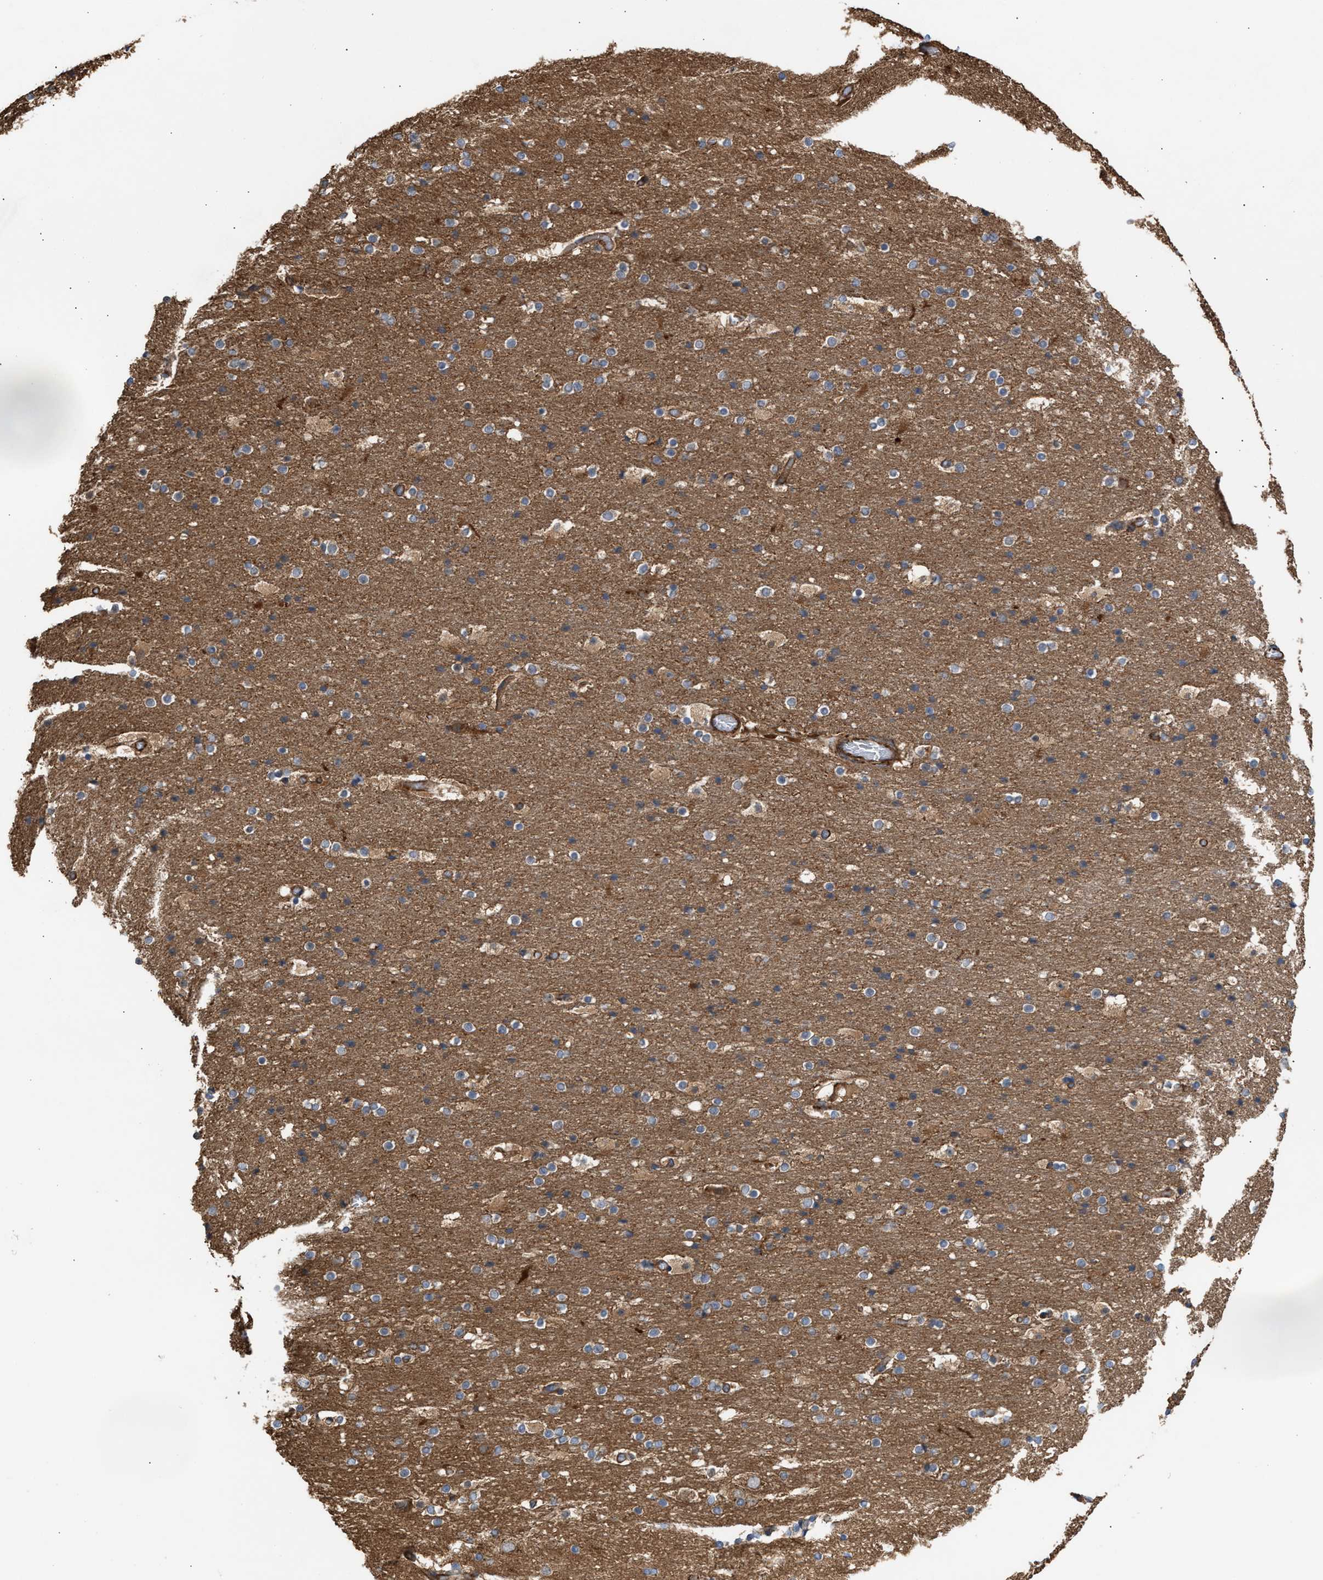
{"staining": {"intensity": "strong", "quantity": "25%-75%", "location": "cytoplasmic/membranous"}, "tissue": "cerebral cortex", "cell_type": "Endothelial cells", "image_type": "normal", "snomed": [{"axis": "morphology", "description": "Normal tissue, NOS"}, {"axis": "topography", "description": "Cerebral cortex"}], "caption": "IHC micrograph of benign cerebral cortex: cerebral cortex stained using IHC displays high levels of strong protein expression localized specifically in the cytoplasmic/membranous of endothelial cells, appearing as a cytoplasmic/membranous brown color.", "gene": "EPS15L1", "patient": {"sex": "male", "age": 57}}